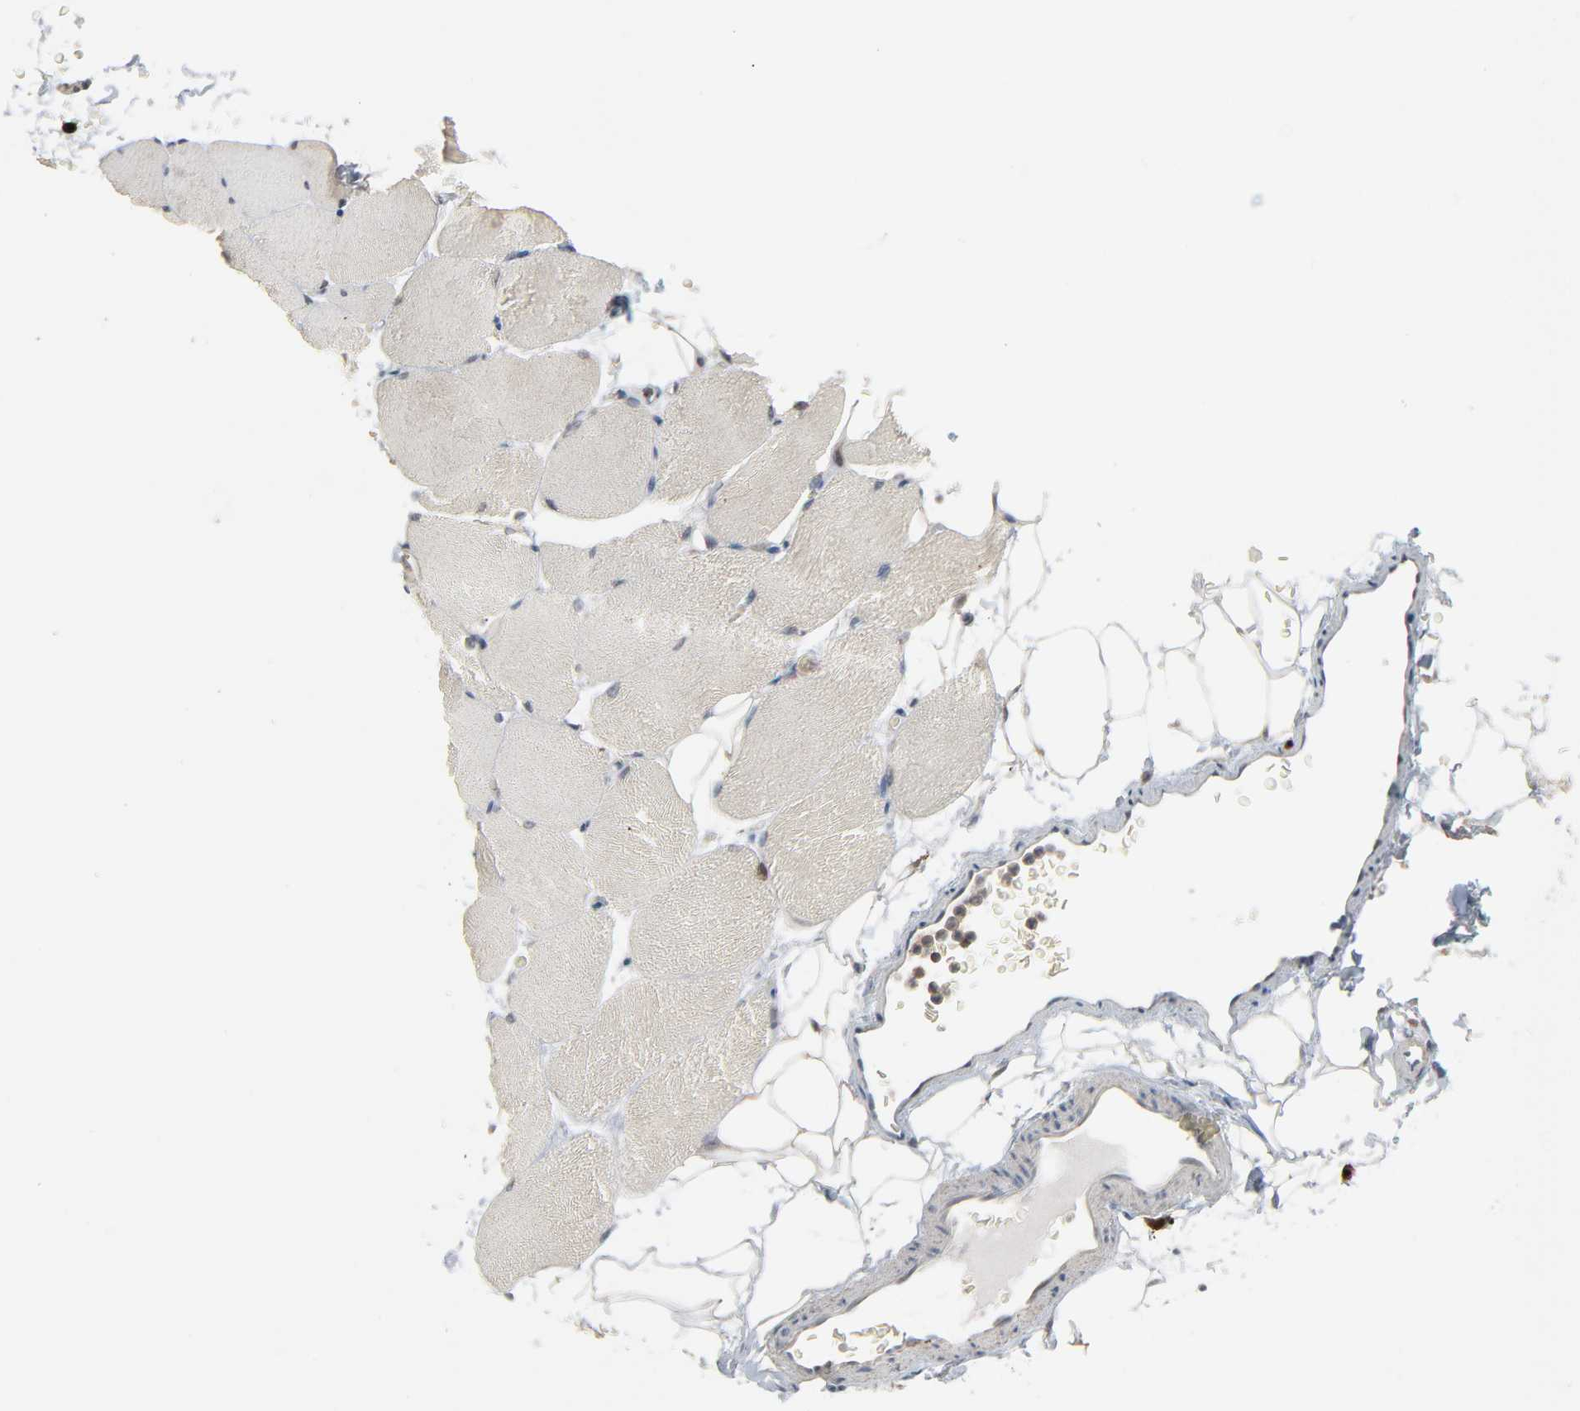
{"staining": {"intensity": "negative", "quantity": "none", "location": "none"}, "tissue": "skeletal muscle", "cell_type": "Myocytes", "image_type": "normal", "snomed": [{"axis": "morphology", "description": "Normal tissue, NOS"}, {"axis": "topography", "description": "Skeletal muscle"}, {"axis": "topography", "description": "Parathyroid gland"}], "caption": "Skeletal muscle was stained to show a protein in brown. There is no significant staining in myocytes. (Brightfield microscopy of DAB (3,3'-diaminobenzidine) IHC at high magnification).", "gene": "DOCK8", "patient": {"sex": "female", "age": 37}}